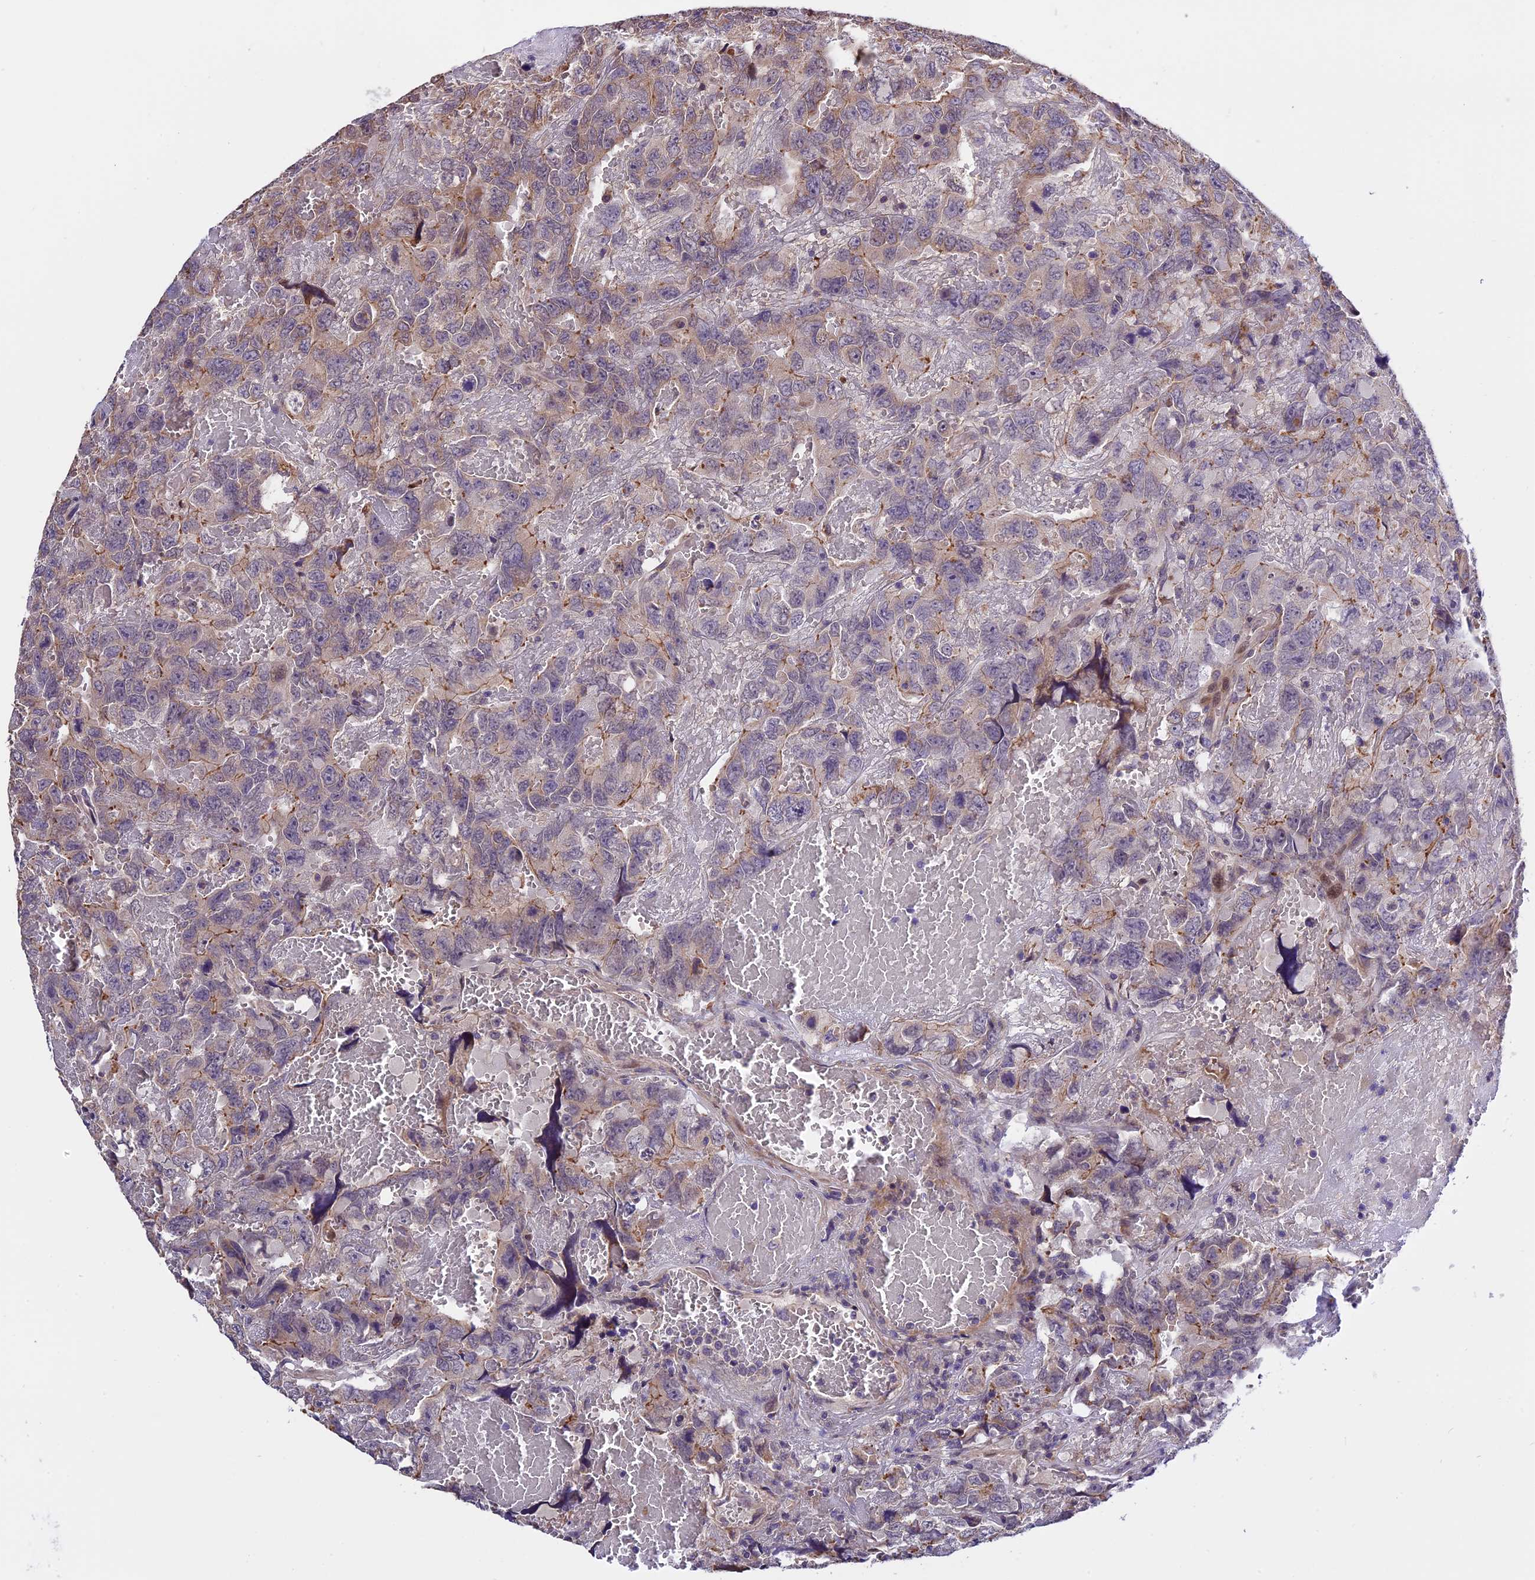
{"staining": {"intensity": "moderate", "quantity": "<25%", "location": "cytoplasmic/membranous"}, "tissue": "testis cancer", "cell_type": "Tumor cells", "image_type": "cancer", "snomed": [{"axis": "morphology", "description": "Carcinoma, Embryonal, NOS"}, {"axis": "topography", "description": "Testis"}], "caption": "About <25% of tumor cells in human testis embryonal carcinoma exhibit moderate cytoplasmic/membranous protein positivity as visualized by brown immunohistochemical staining.", "gene": "ABCC10", "patient": {"sex": "male", "age": 45}}